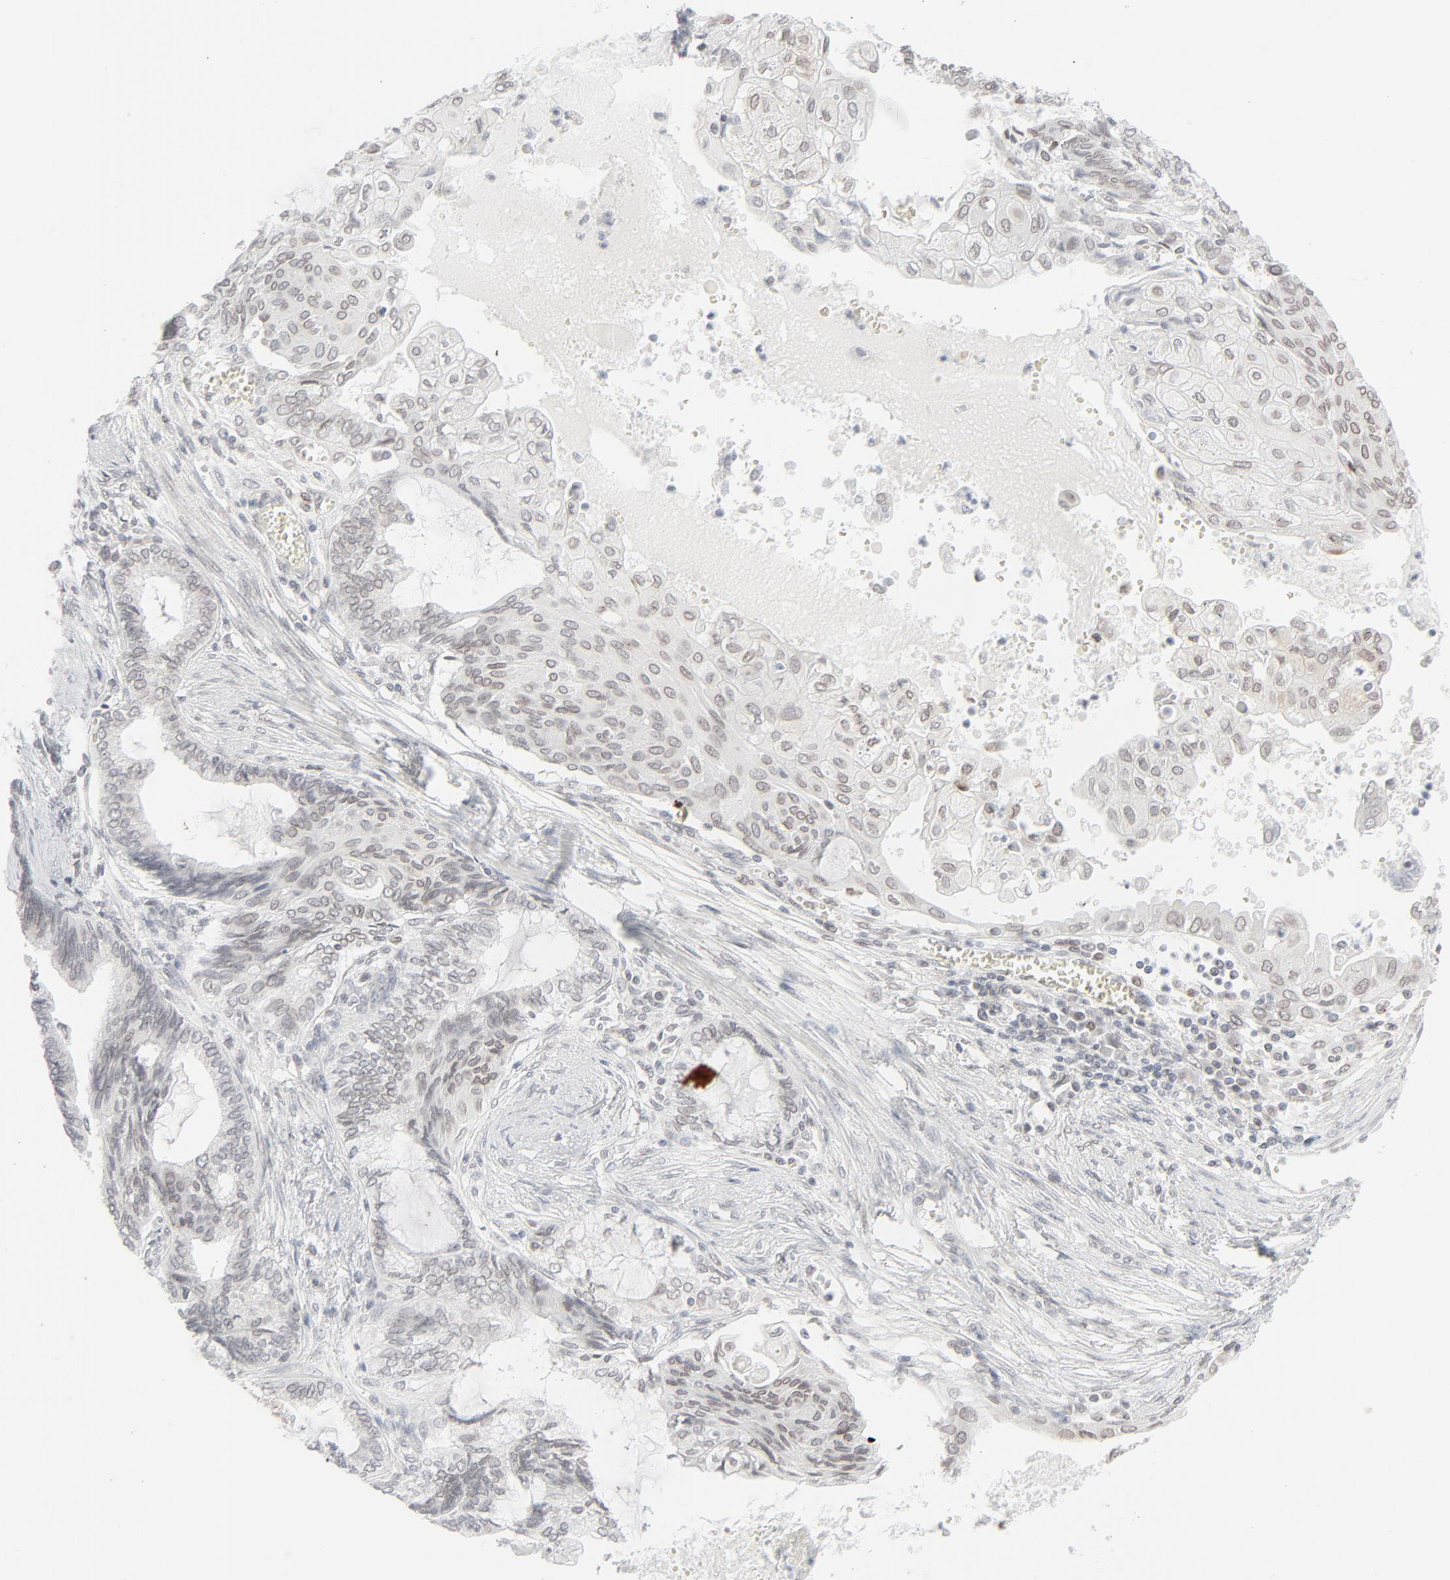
{"staining": {"intensity": "weak", "quantity": "<25%", "location": "cytoplasmic/membranous,nuclear"}, "tissue": "endometrial cancer", "cell_type": "Tumor cells", "image_type": "cancer", "snomed": [{"axis": "morphology", "description": "Adenocarcinoma, NOS"}, {"axis": "topography", "description": "Endometrium"}], "caption": "DAB (3,3'-diaminobenzidine) immunohistochemical staining of endometrial adenocarcinoma shows no significant positivity in tumor cells.", "gene": "MAD1L1", "patient": {"sex": "female", "age": 79}}